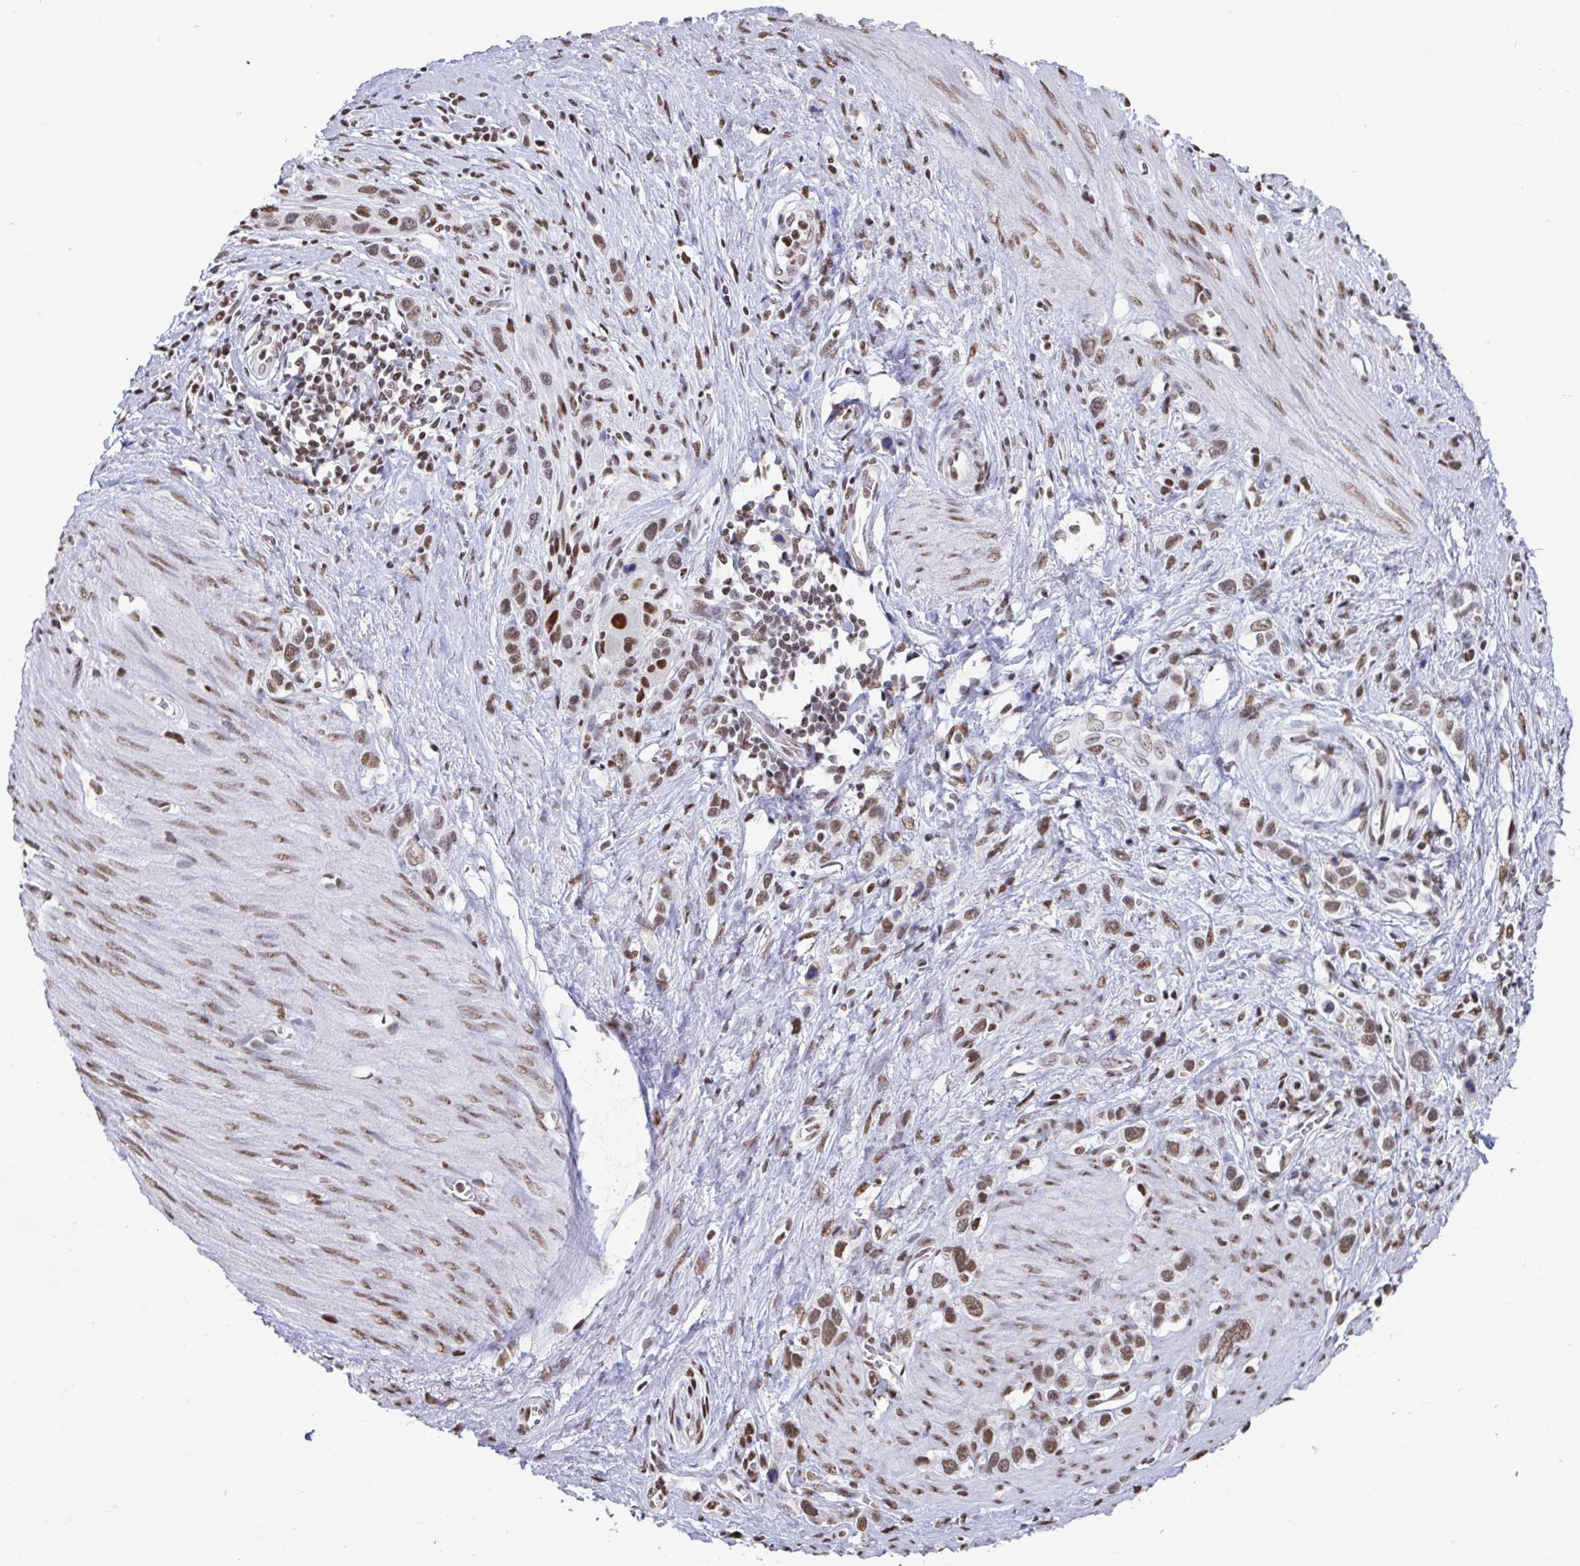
{"staining": {"intensity": "moderate", "quantity": ">75%", "location": "nuclear"}, "tissue": "stomach cancer", "cell_type": "Tumor cells", "image_type": "cancer", "snomed": [{"axis": "morphology", "description": "Adenocarcinoma, NOS"}, {"axis": "topography", "description": "Stomach"}], "caption": "Stomach cancer was stained to show a protein in brown. There is medium levels of moderate nuclear expression in approximately >75% of tumor cells.", "gene": "HNRNPDL", "patient": {"sex": "female", "age": 65}}